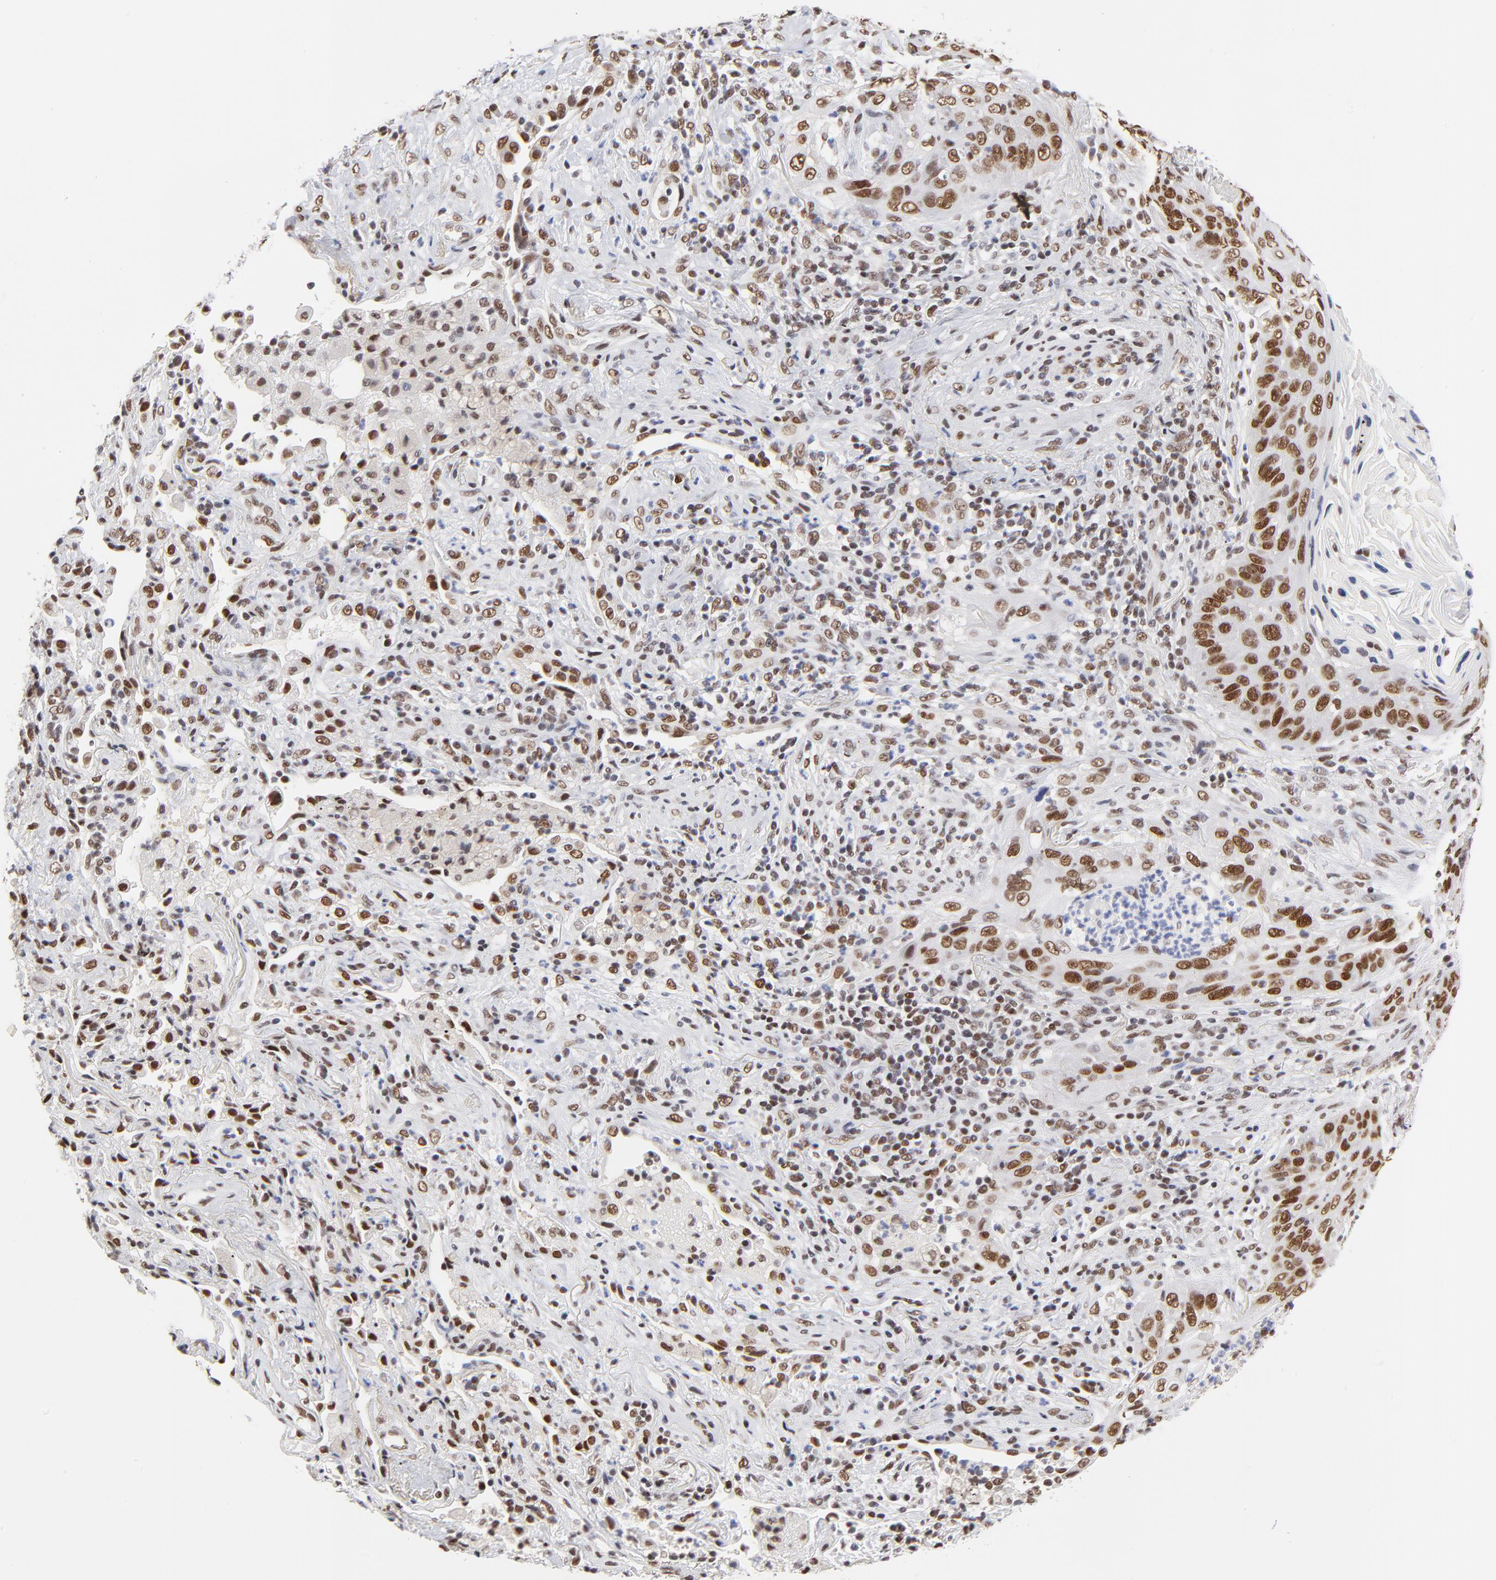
{"staining": {"intensity": "strong", "quantity": ">75%", "location": "nuclear"}, "tissue": "lung cancer", "cell_type": "Tumor cells", "image_type": "cancer", "snomed": [{"axis": "morphology", "description": "Squamous cell carcinoma, NOS"}, {"axis": "topography", "description": "Lung"}], "caption": "About >75% of tumor cells in human lung squamous cell carcinoma exhibit strong nuclear protein expression as visualized by brown immunohistochemical staining.", "gene": "ZMYM3", "patient": {"sex": "female", "age": 67}}